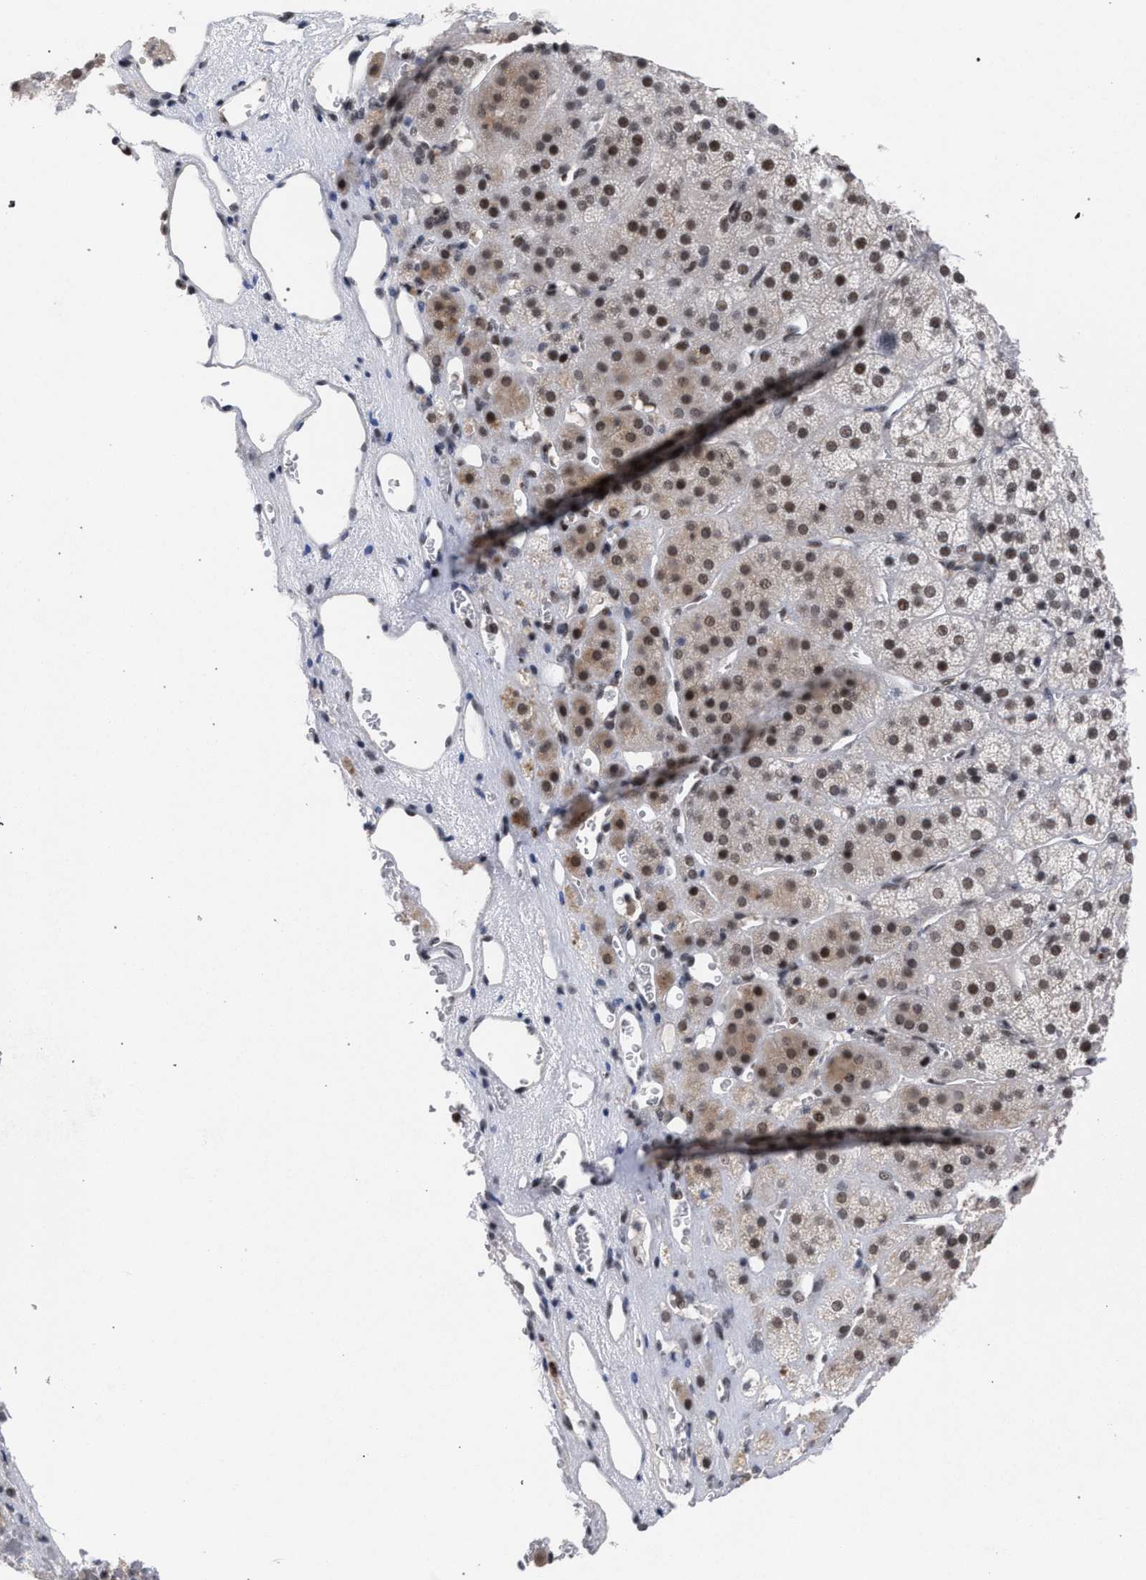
{"staining": {"intensity": "moderate", "quantity": ">75%", "location": "nuclear"}, "tissue": "adrenal gland", "cell_type": "Glandular cells", "image_type": "normal", "snomed": [{"axis": "morphology", "description": "Normal tissue, NOS"}, {"axis": "topography", "description": "Adrenal gland"}], "caption": "Adrenal gland stained with a brown dye displays moderate nuclear positive positivity in approximately >75% of glandular cells.", "gene": "SCAF4", "patient": {"sex": "female", "age": 44}}